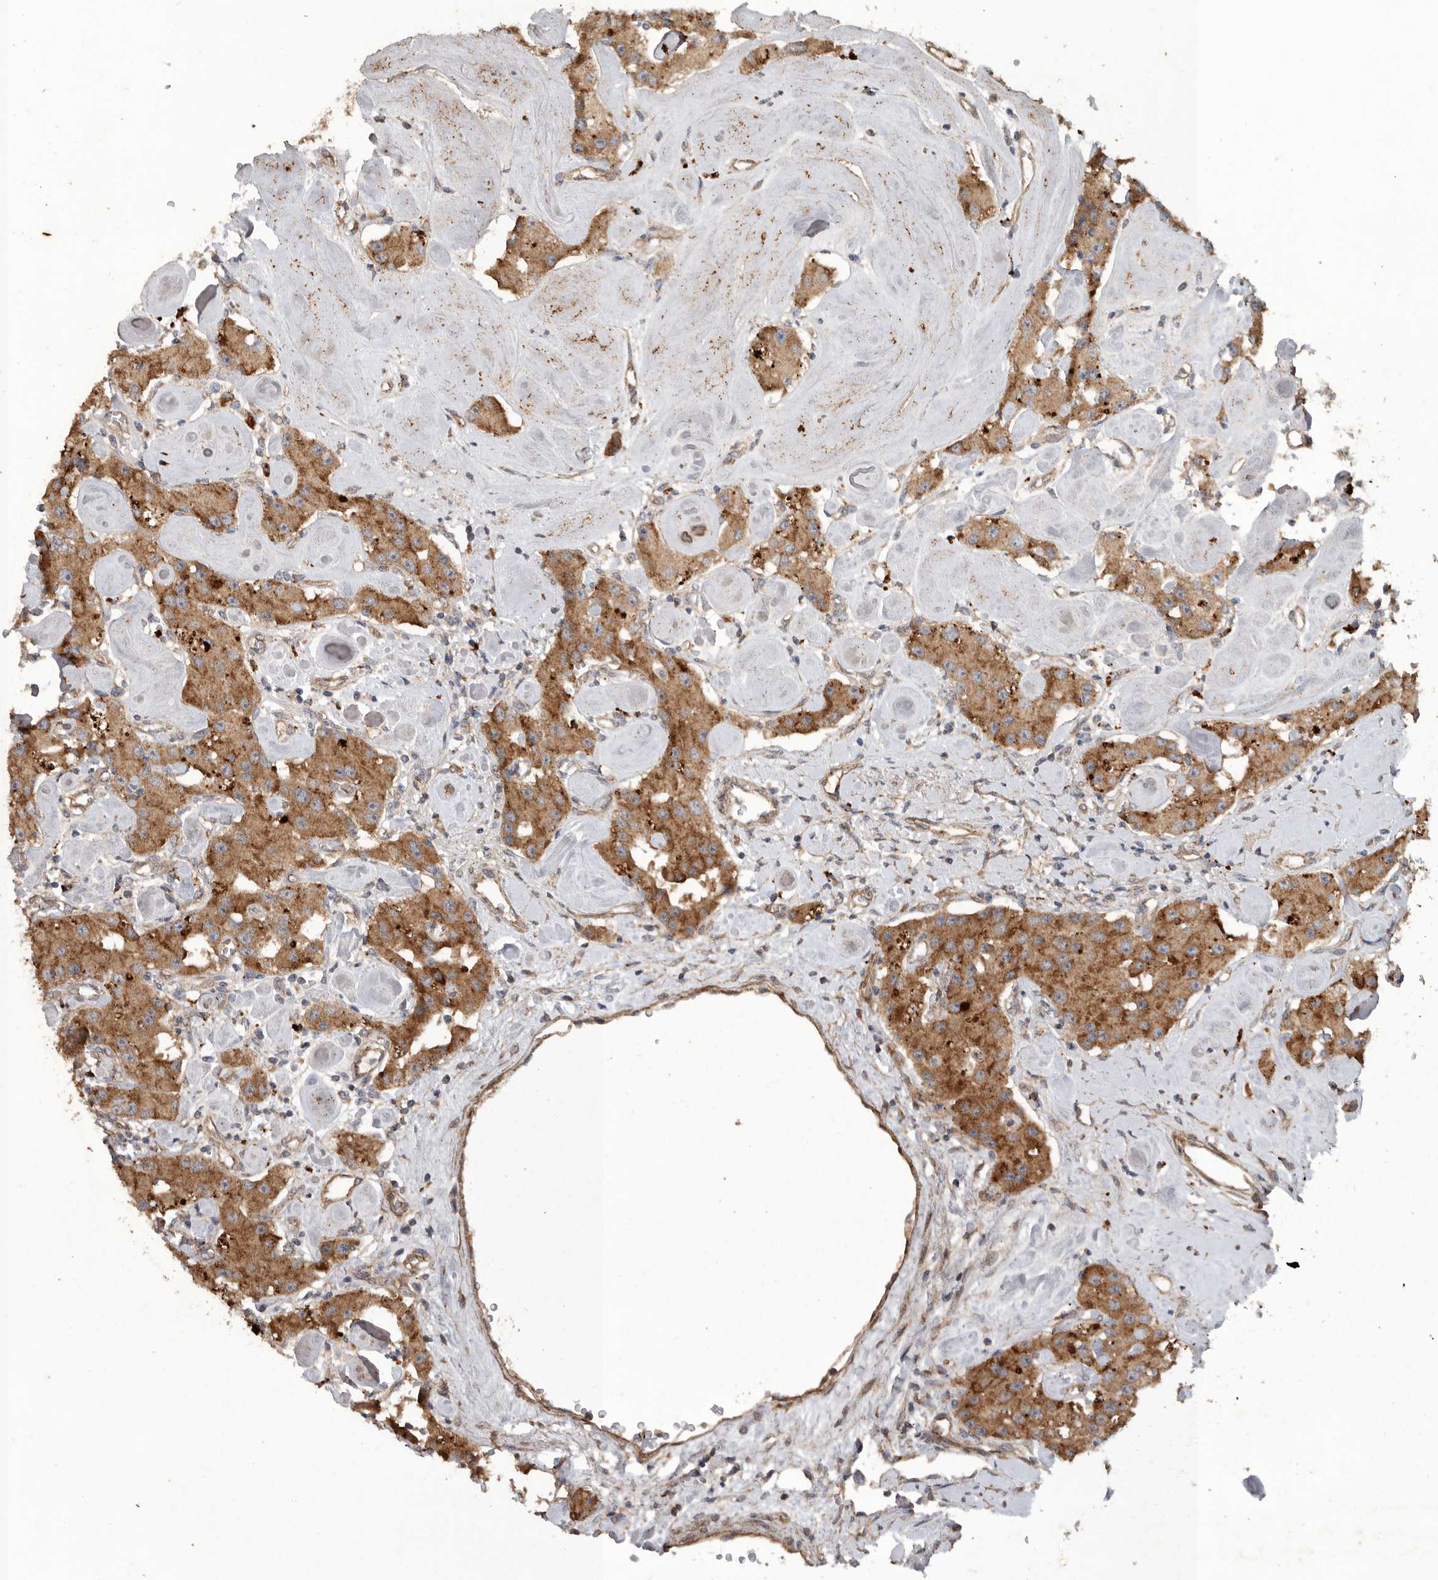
{"staining": {"intensity": "moderate", "quantity": ">75%", "location": "cytoplasmic/membranous"}, "tissue": "carcinoid", "cell_type": "Tumor cells", "image_type": "cancer", "snomed": [{"axis": "morphology", "description": "Carcinoid, malignant, NOS"}, {"axis": "topography", "description": "Pancreas"}], "caption": "Immunohistochemistry (DAB) staining of human carcinoid demonstrates moderate cytoplasmic/membranous protein positivity in about >75% of tumor cells. Nuclei are stained in blue.", "gene": "PODXL2", "patient": {"sex": "male", "age": 41}}